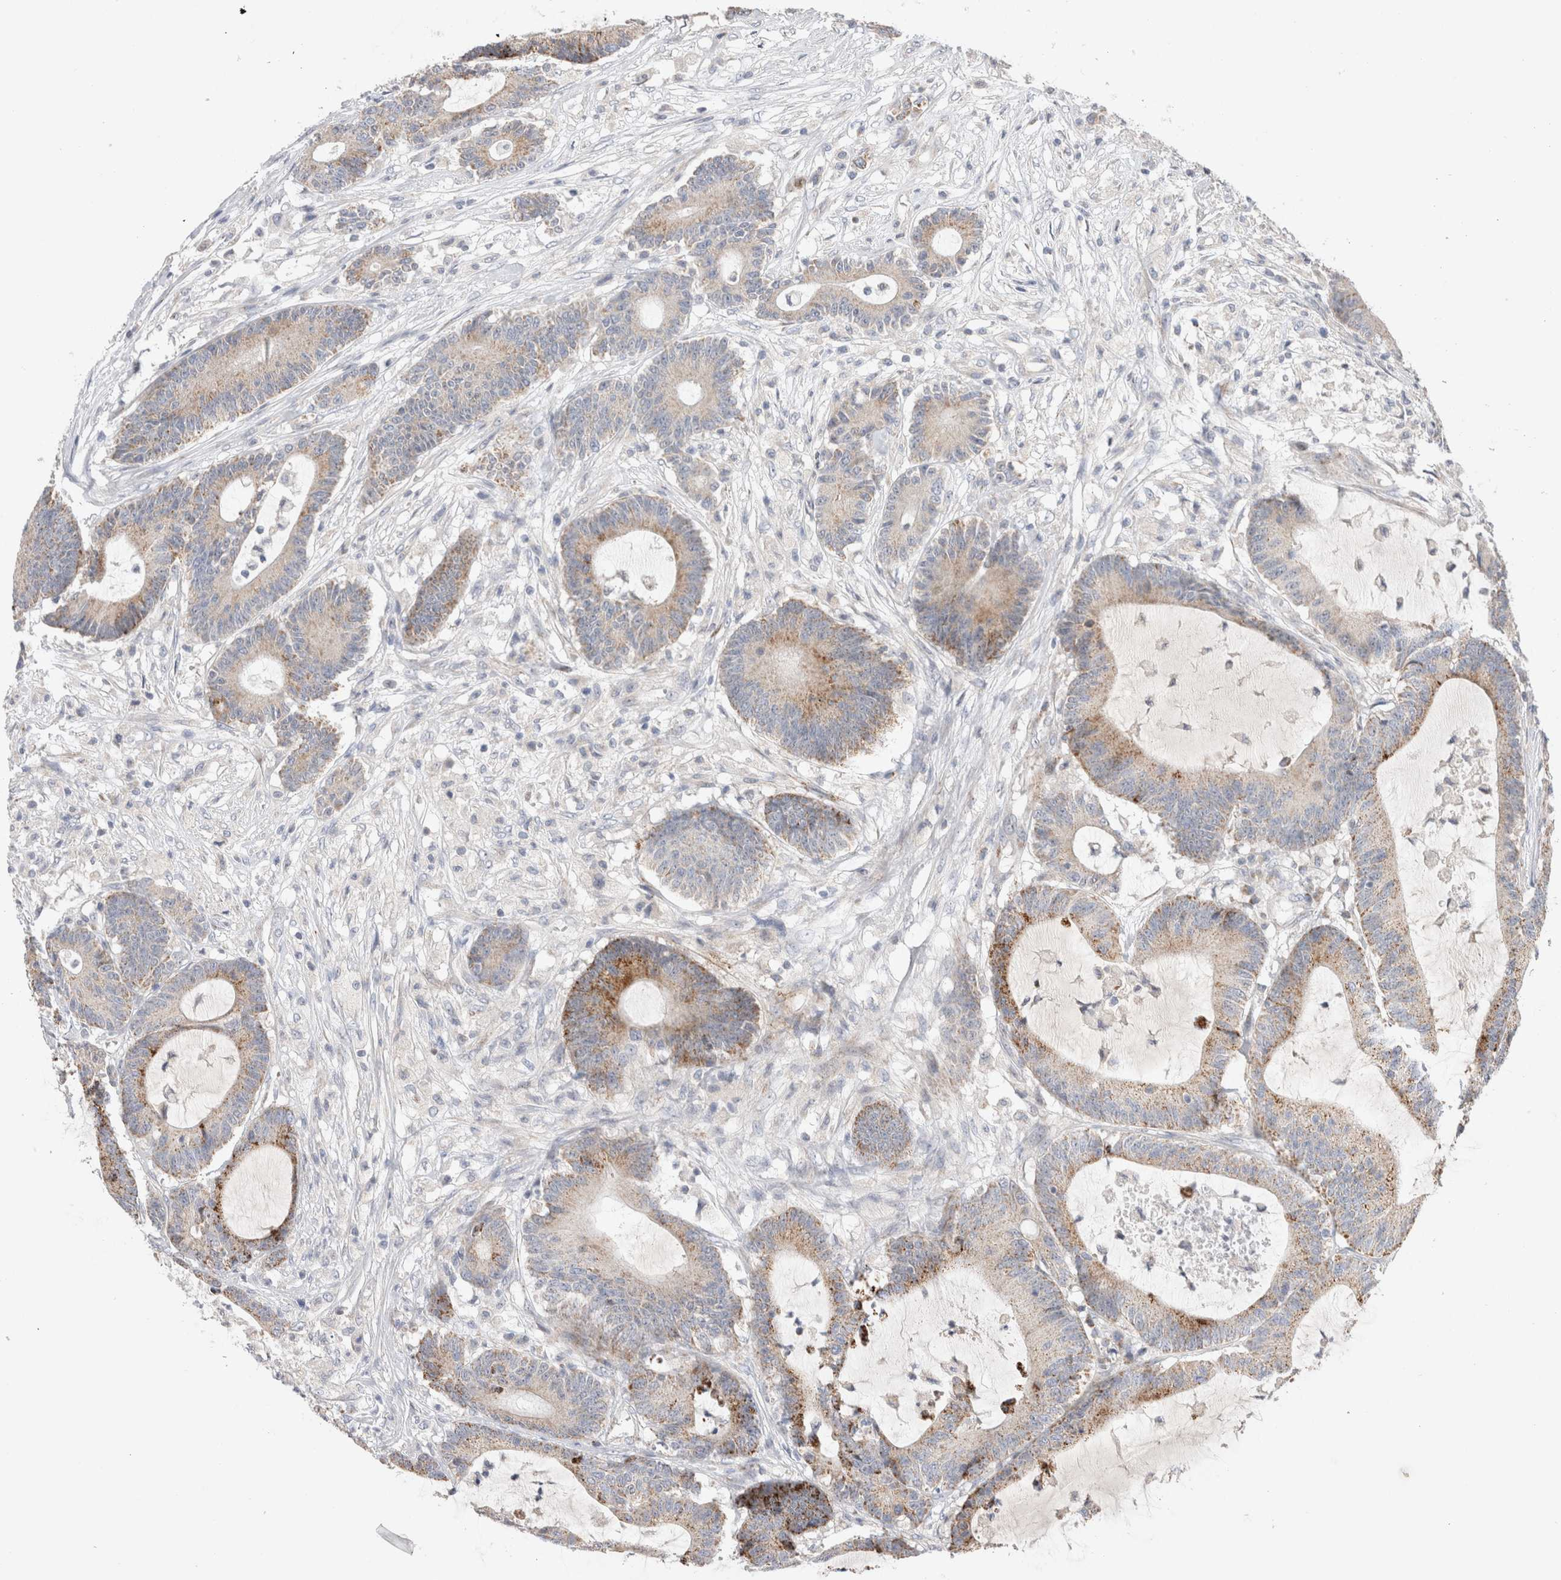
{"staining": {"intensity": "moderate", "quantity": ">75%", "location": "cytoplasmic/membranous"}, "tissue": "colorectal cancer", "cell_type": "Tumor cells", "image_type": "cancer", "snomed": [{"axis": "morphology", "description": "Adenocarcinoma, NOS"}, {"axis": "topography", "description": "Colon"}], "caption": "IHC staining of adenocarcinoma (colorectal), which demonstrates medium levels of moderate cytoplasmic/membranous expression in approximately >75% of tumor cells indicating moderate cytoplasmic/membranous protein expression. The staining was performed using DAB (3,3'-diaminobenzidine) (brown) for protein detection and nuclei were counterstained in hematoxylin (blue).", "gene": "CHADL", "patient": {"sex": "female", "age": 84}}